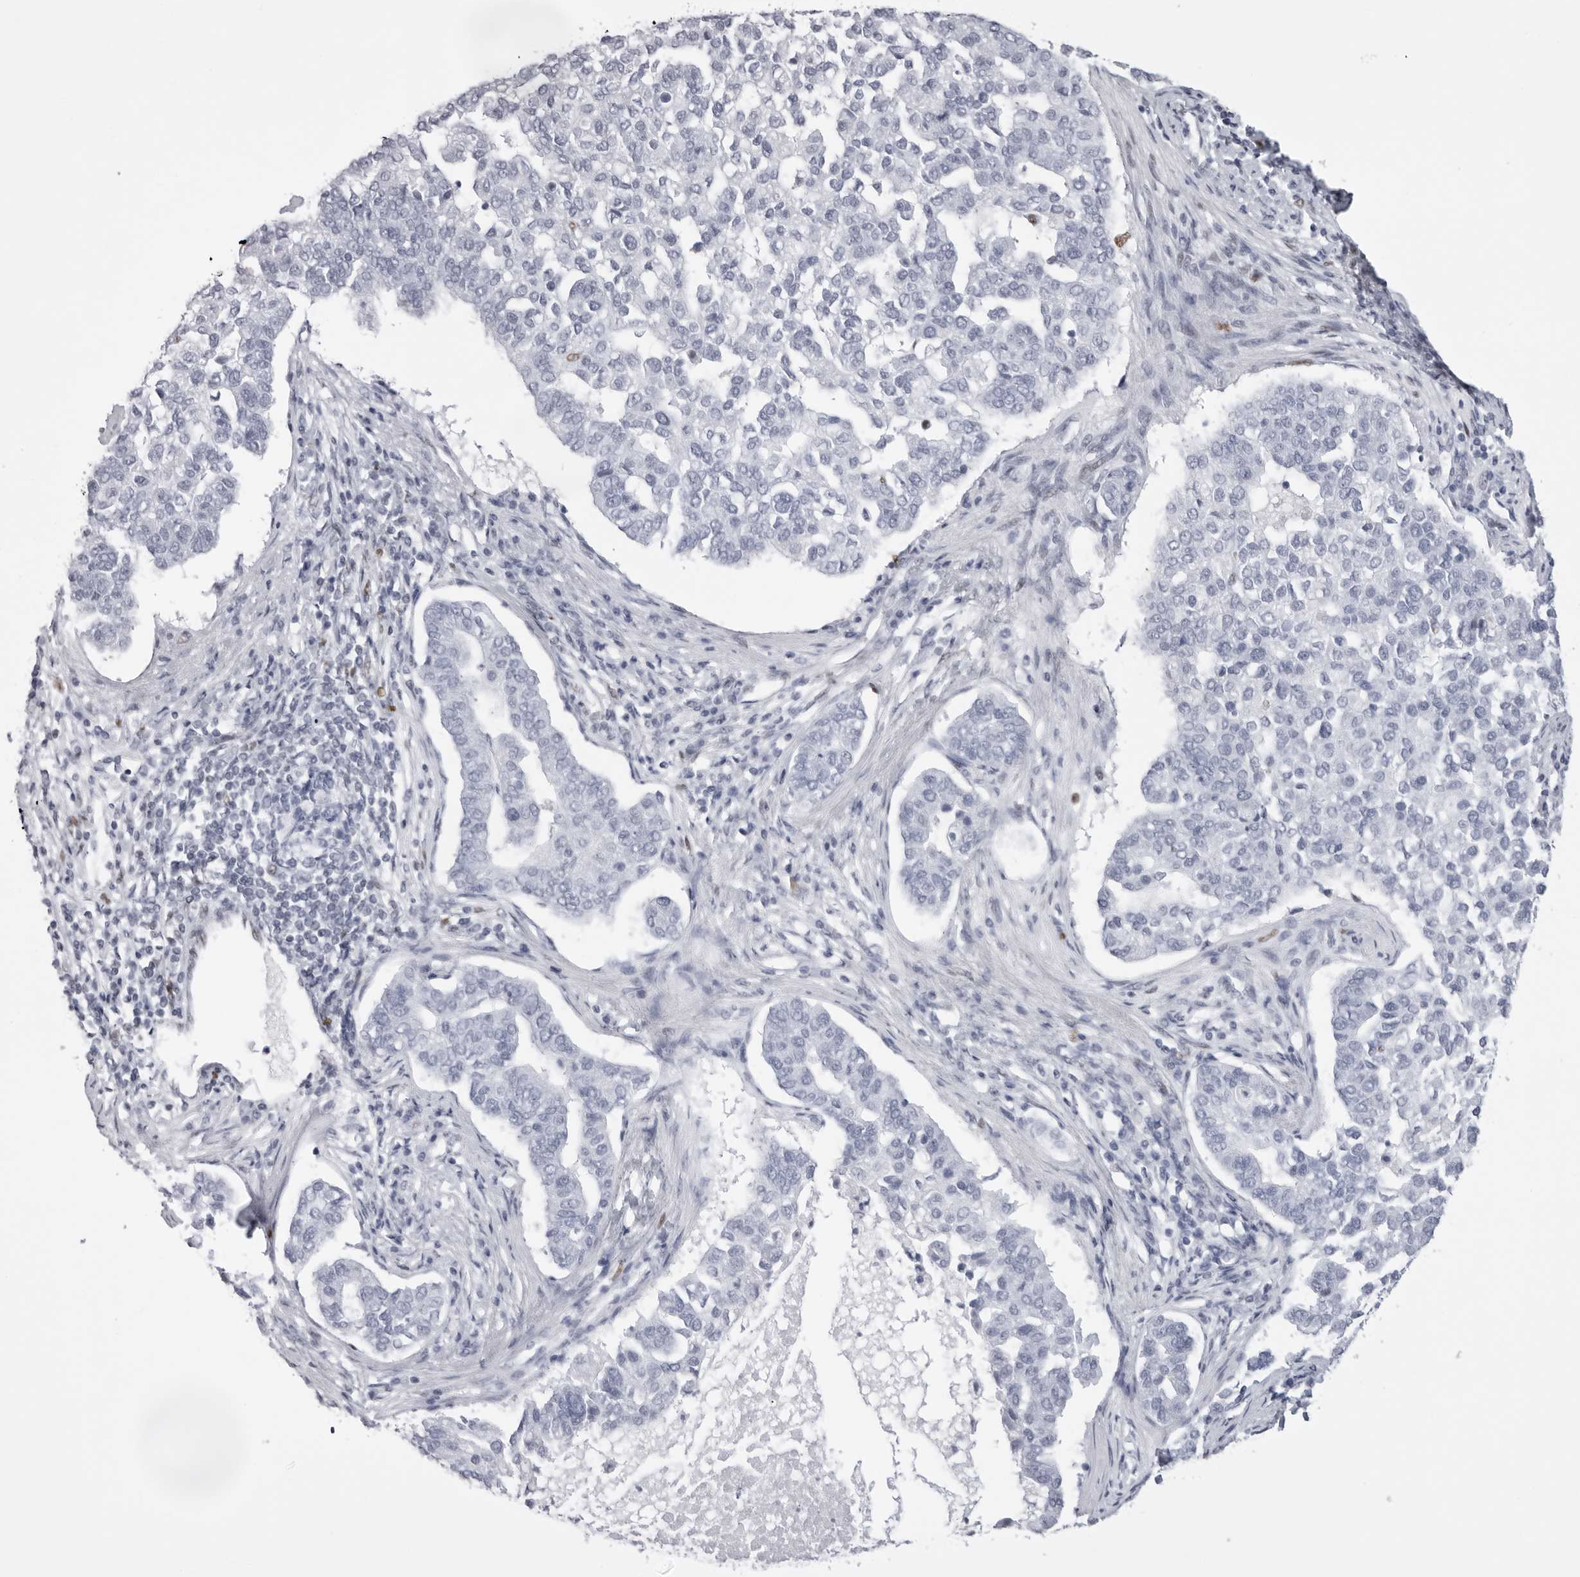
{"staining": {"intensity": "negative", "quantity": "none", "location": "none"}, "tissue": "pancreatic cancer", "cell_type": "Tumor cells", "image_type": "cancer", "snomed": [{"axis": "morphology", "description": "Adenocarcinoma, NOS"}, {"axis": "topography", "description": "Pancreas"}], "caption": "The image shows no significant positivity in tumor cells of pancreatic cancer.", "gene": "IRF2BP2", "patient": {"sex": "female", "age": 61}}